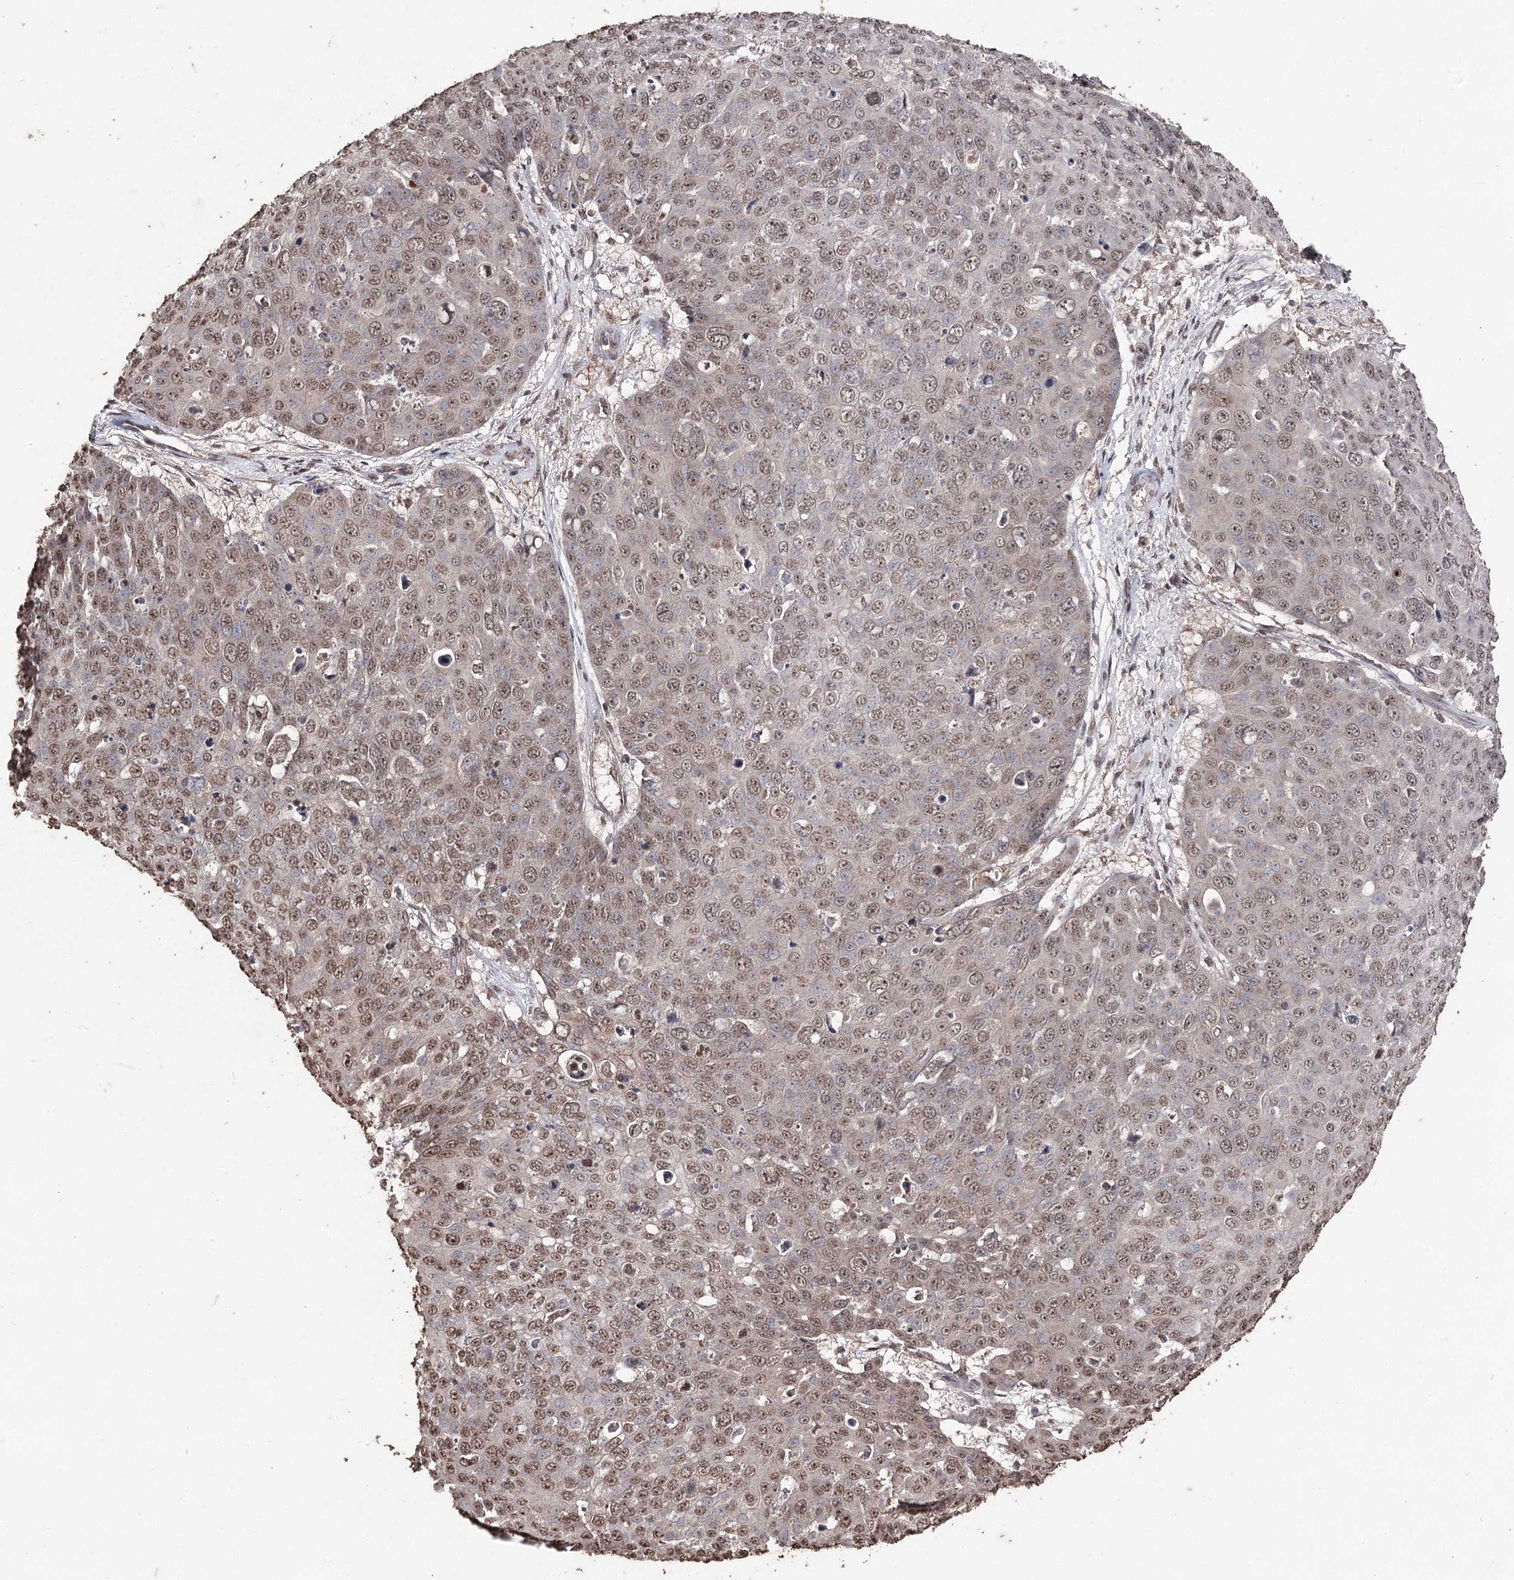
{"staining": {"intensity": "moderate", "quantity": ">75%", "location": "nuclear"}, "tissue": "skin cancer", "cell_type": "Tumor cells", "image_type": "cancer", "snomed": [{"axis": "morphology", "description": "Squamous cell carcinoma, NOS"}, {"axis": "topography", "description": "Skin"}], "caption": "Moderate nuclear staining for a protein is present in about >75% of tumor cells of skin cancer (squamous cell carcinoma) using immunohistochemistry.", "gene": "ATG14", "patient": {"sex": "male", "age": 71}}